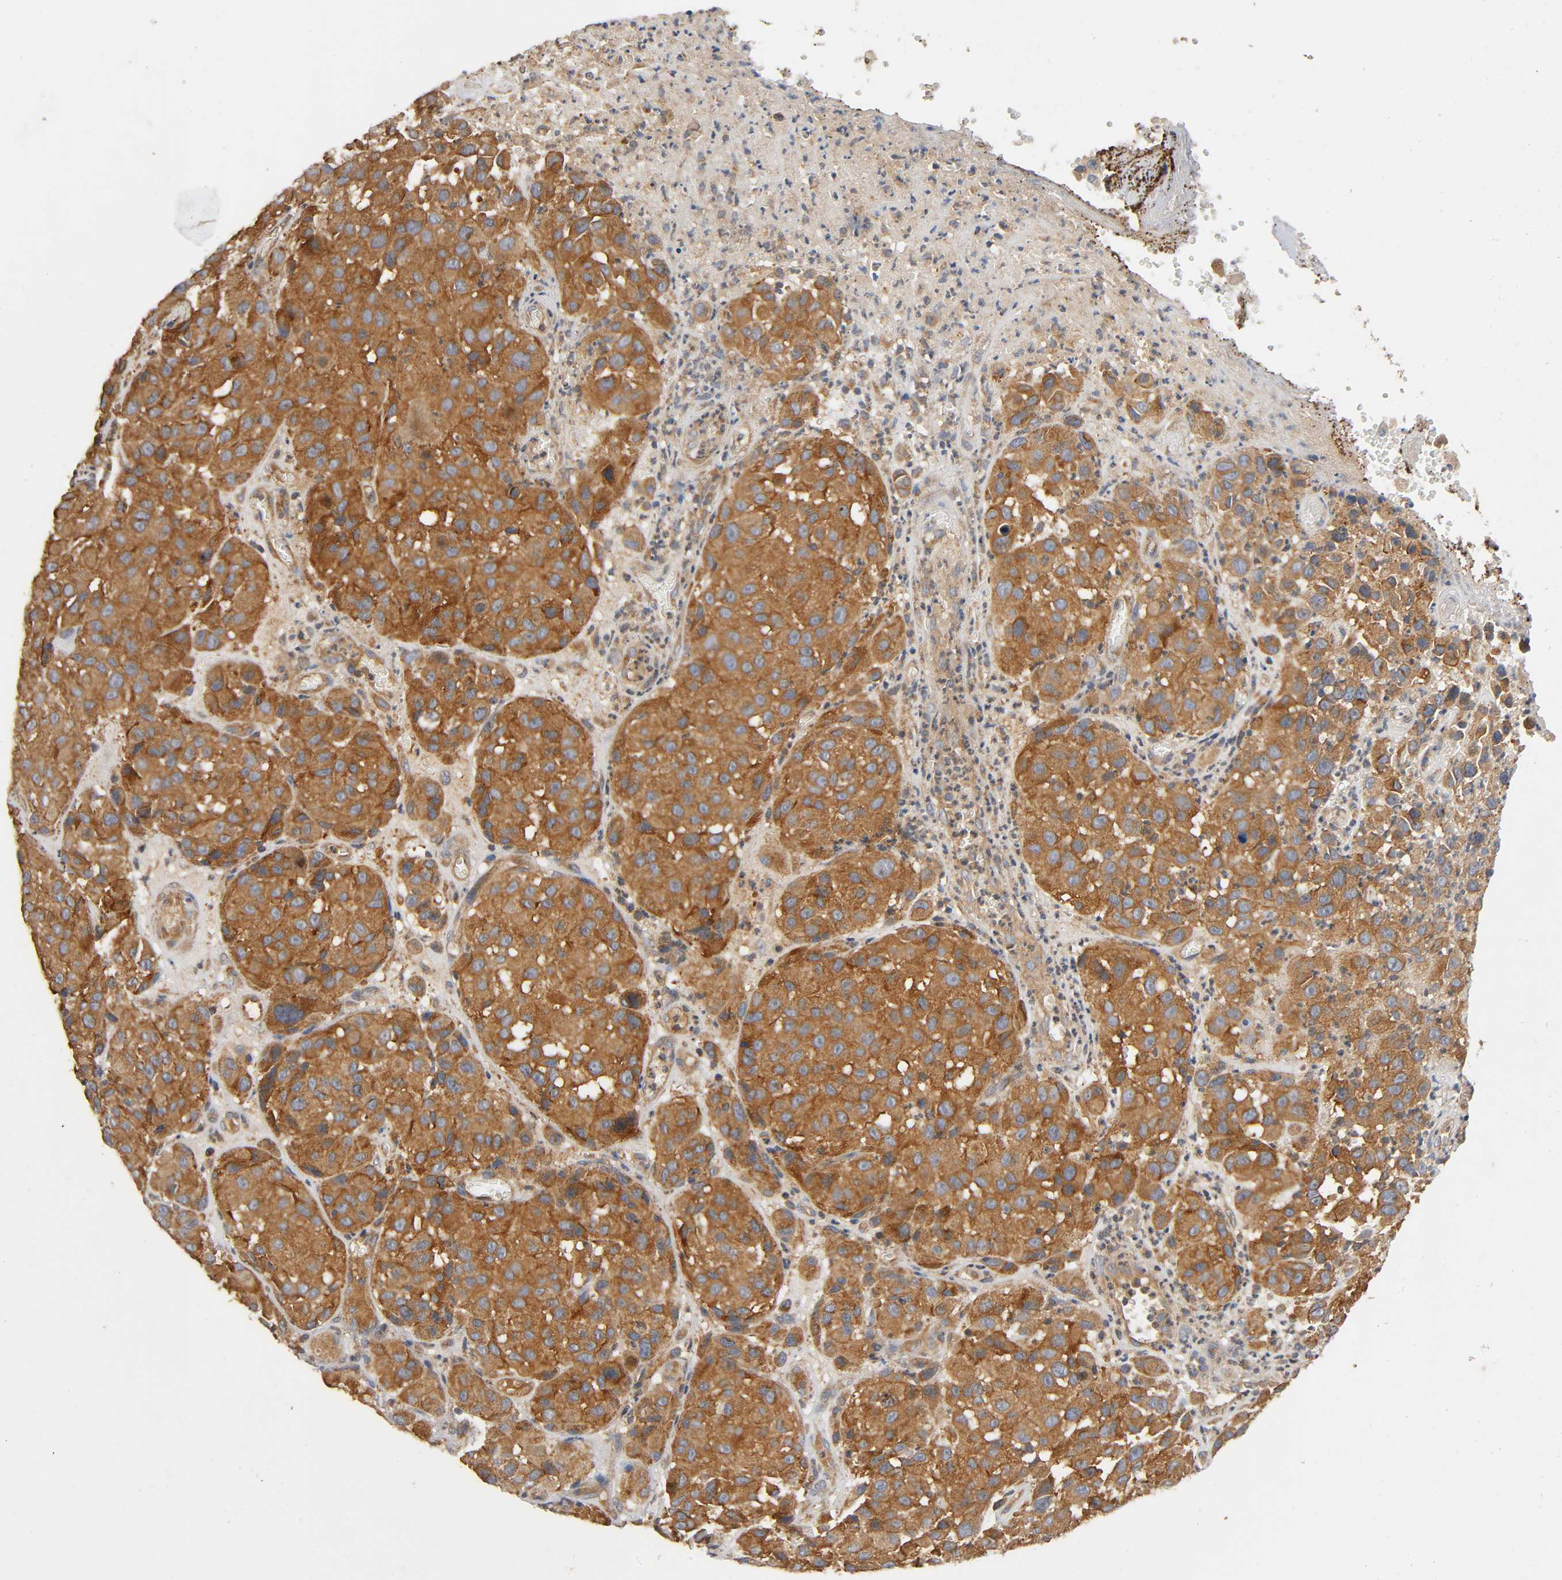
{"staining": {"intensity": "moderate", "quantity": ">75%", "location": "cytoplasmic/membranous"}, "tissue": "melanoma", "cell_type": "Tumor cells", "image_type": "cancer", "snomed": [{"axis": "morphology", "description": "Malignant melanoma, NOS"}, {"axis": "topography", "description": "Skin"}], "caption": "The immunohistochemical stain highlights moderate cytoplasmic/membranous positivity in tumor cells of malignant melanoma tissue. (brown staining indicates protein expression, while blue staining denotes nuclei).", "gene": "IKBKB", "patient": {"sex": "female", "age": 21}}